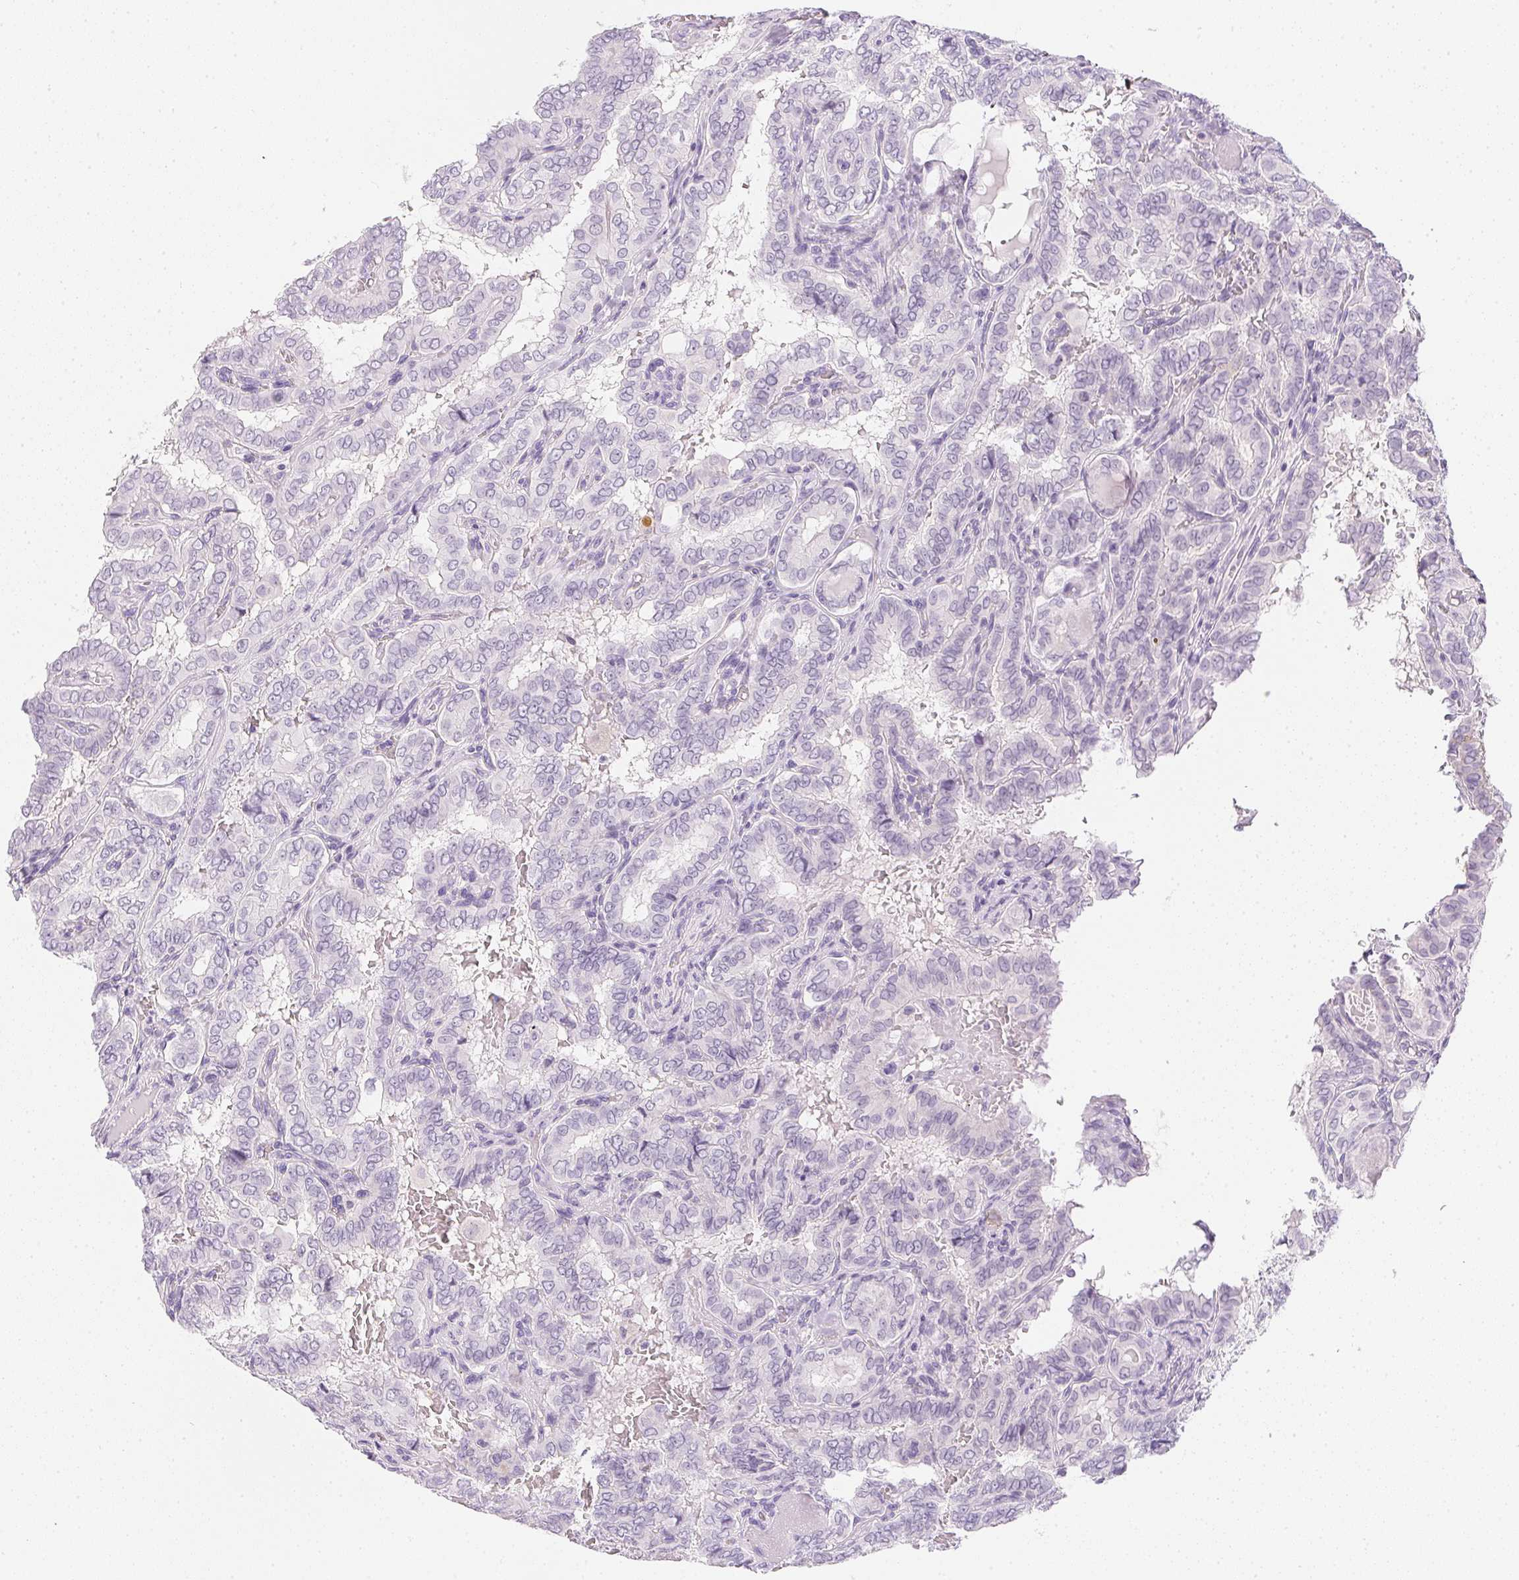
{"staining": {"intensity": "negative", "quantity": "none", "location": "none"}, "tissue": "thyroid cancer", "cell_type": "Tumor cells", "image_type": "cancer", "snomed": [{"axis": "morphology", "description": "Papillary adenocarcinoma, NOS"}, {"axis": "topography", "description": "Thyroid gland"}], "caption": "A high-resolution image shows immunohistochemistry (IHC) staining of papillary adenocarcinoma (thyroid), which shows no significant expression in tumor cells.", "gene": "PPY", "patient": {"sex": "female", "age": 46}}